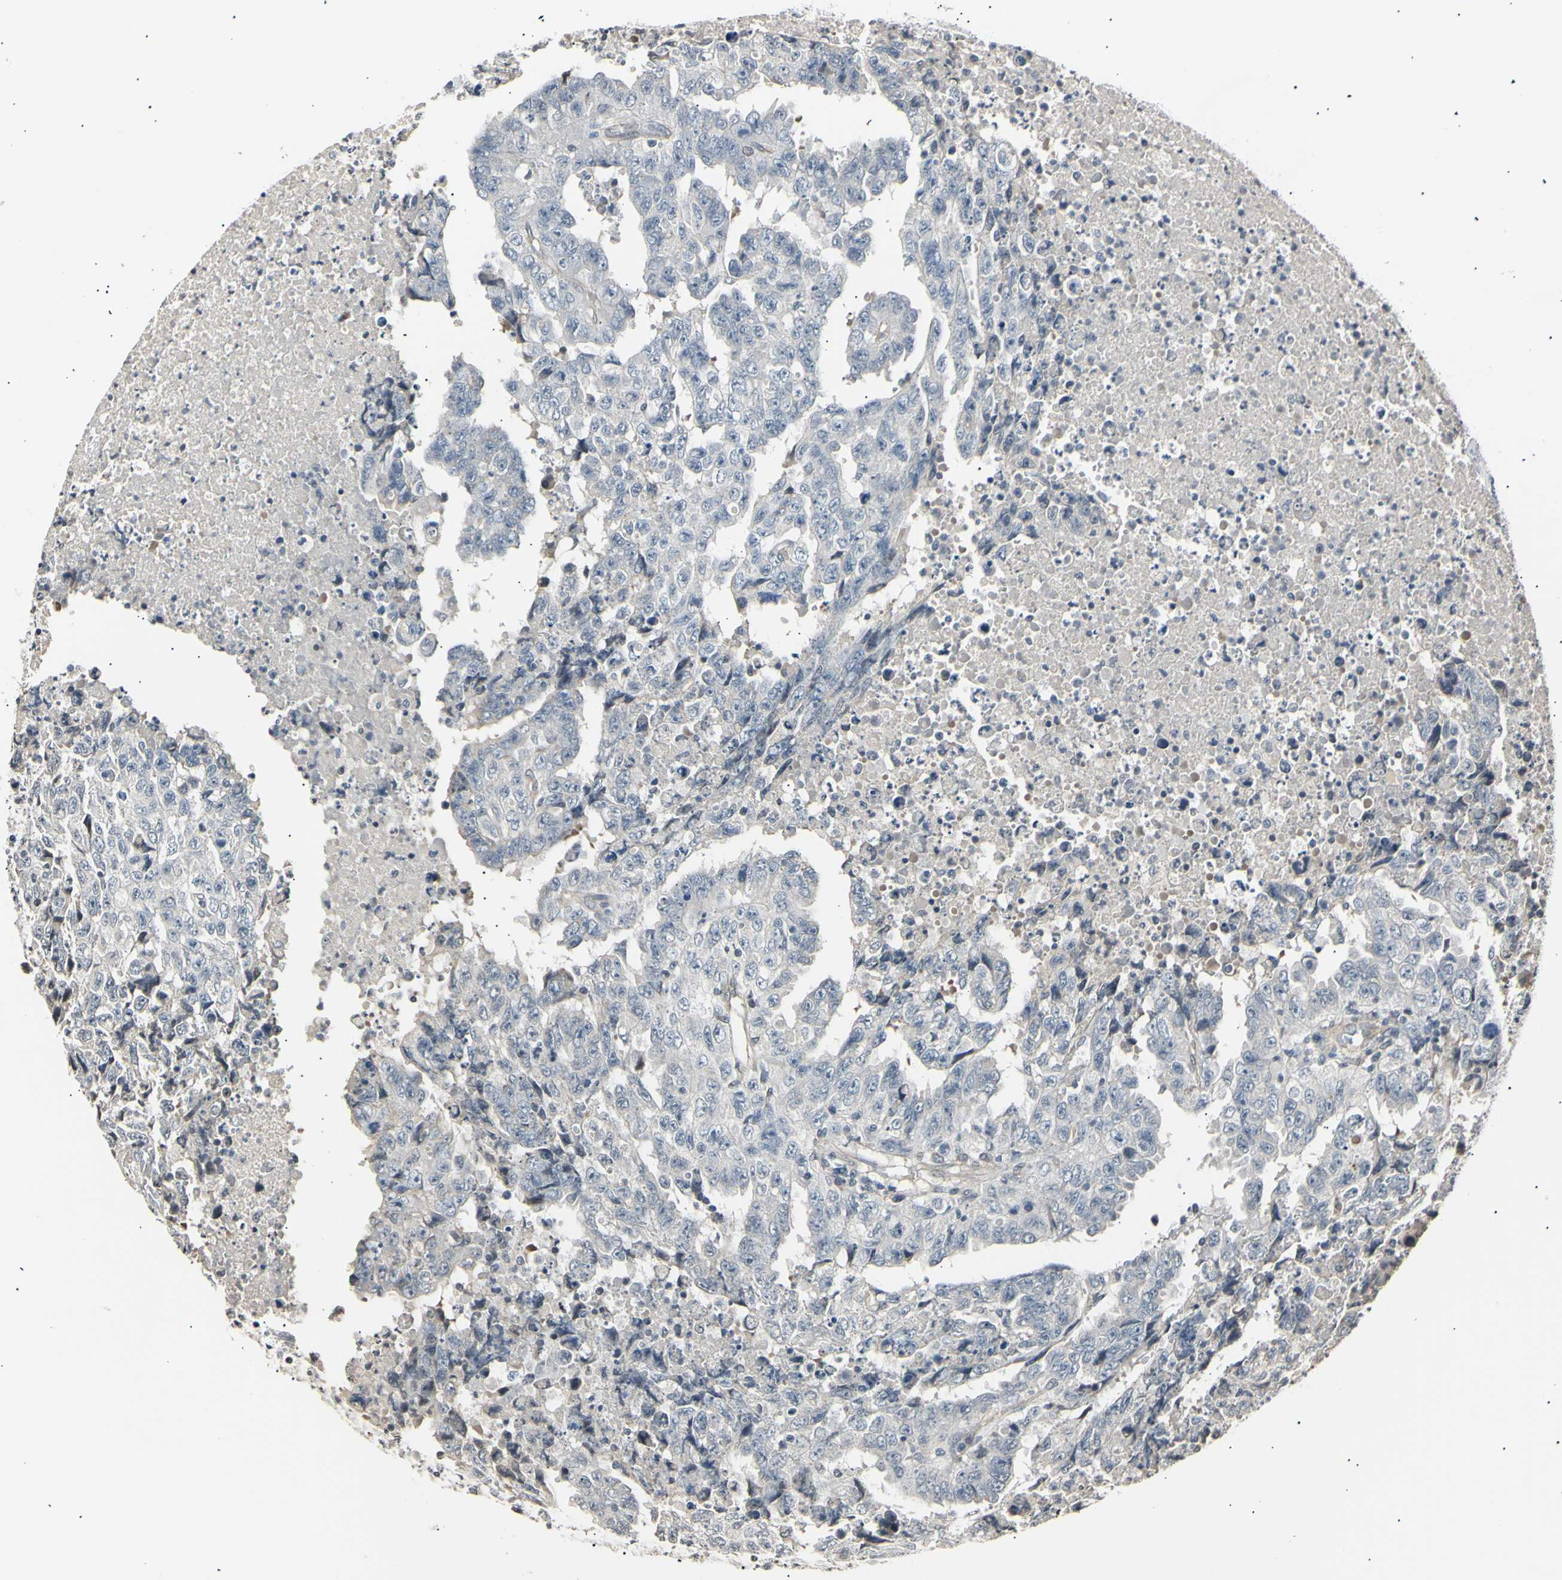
{"staining": {"intensity": "negative", "quantity": "none", "location": "none"}, "tissue": "testis cancer", "cell_type": "Tumor cells", "image_type": "cancer", "snomed": [{"axis": "morphology", "description": "Necrosis, NOS"}, {"axis": "morphology", "description": "Carcinoma, Embryonal, NOS"}, {"axis": "topography", "description": "Testis"}], "caption": "This image is of testis embryonal carcinoma stained with immunohistochemistry to label a protein in brown with the nuclei are counter-stained blue. There is no positivity in tumor cells. Brightfield microscopy of immunohistochemistry (IHC) stained with DAB (3,3'-diaminobenzidine) (brown) and hematoxylin (blue), captured at high magnification.", "gene": "AK1", "patient": {"sex": "male", "age": 19}}